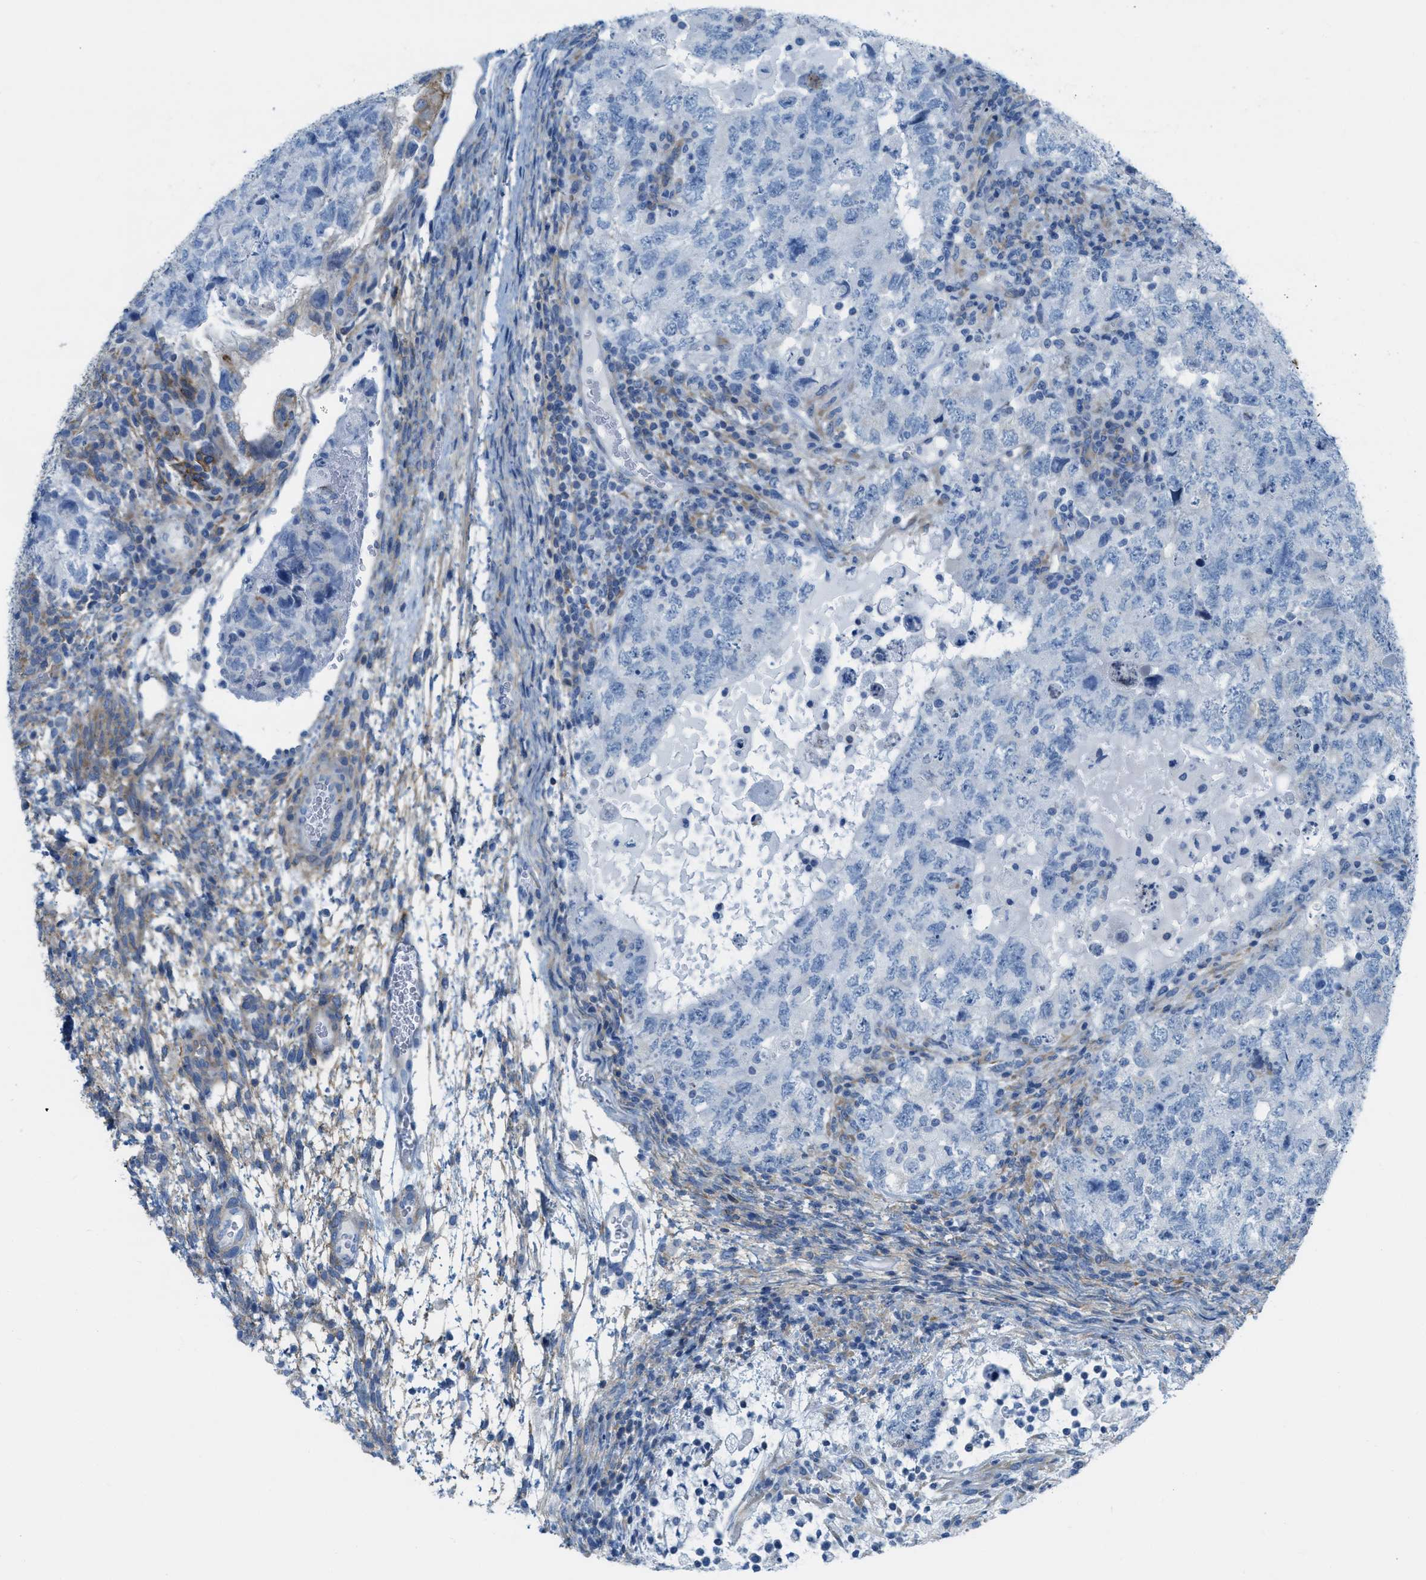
{"staining": {"intensity": "negative", "quantity": "none", "location": "none"}, "tissue": "testis cancer", "cell_type": "Tumor cells", "image_type": "cancer", "snomed": [{"axis": "morphology", "description": "Carcinoma, Embryonal, NOS"}, {"axis": "topography", "description": "Testis"}], "caption": "Immunohistochemistry photomicrograph of neoplastic tissue: testis embryonal carcinoma stained with DAB (3,3'-diaminobenzidine) shows no significant protein expression in tumor cells.", "gene": "ASGR1", "patient": {"sex": "male", "age": 36}}